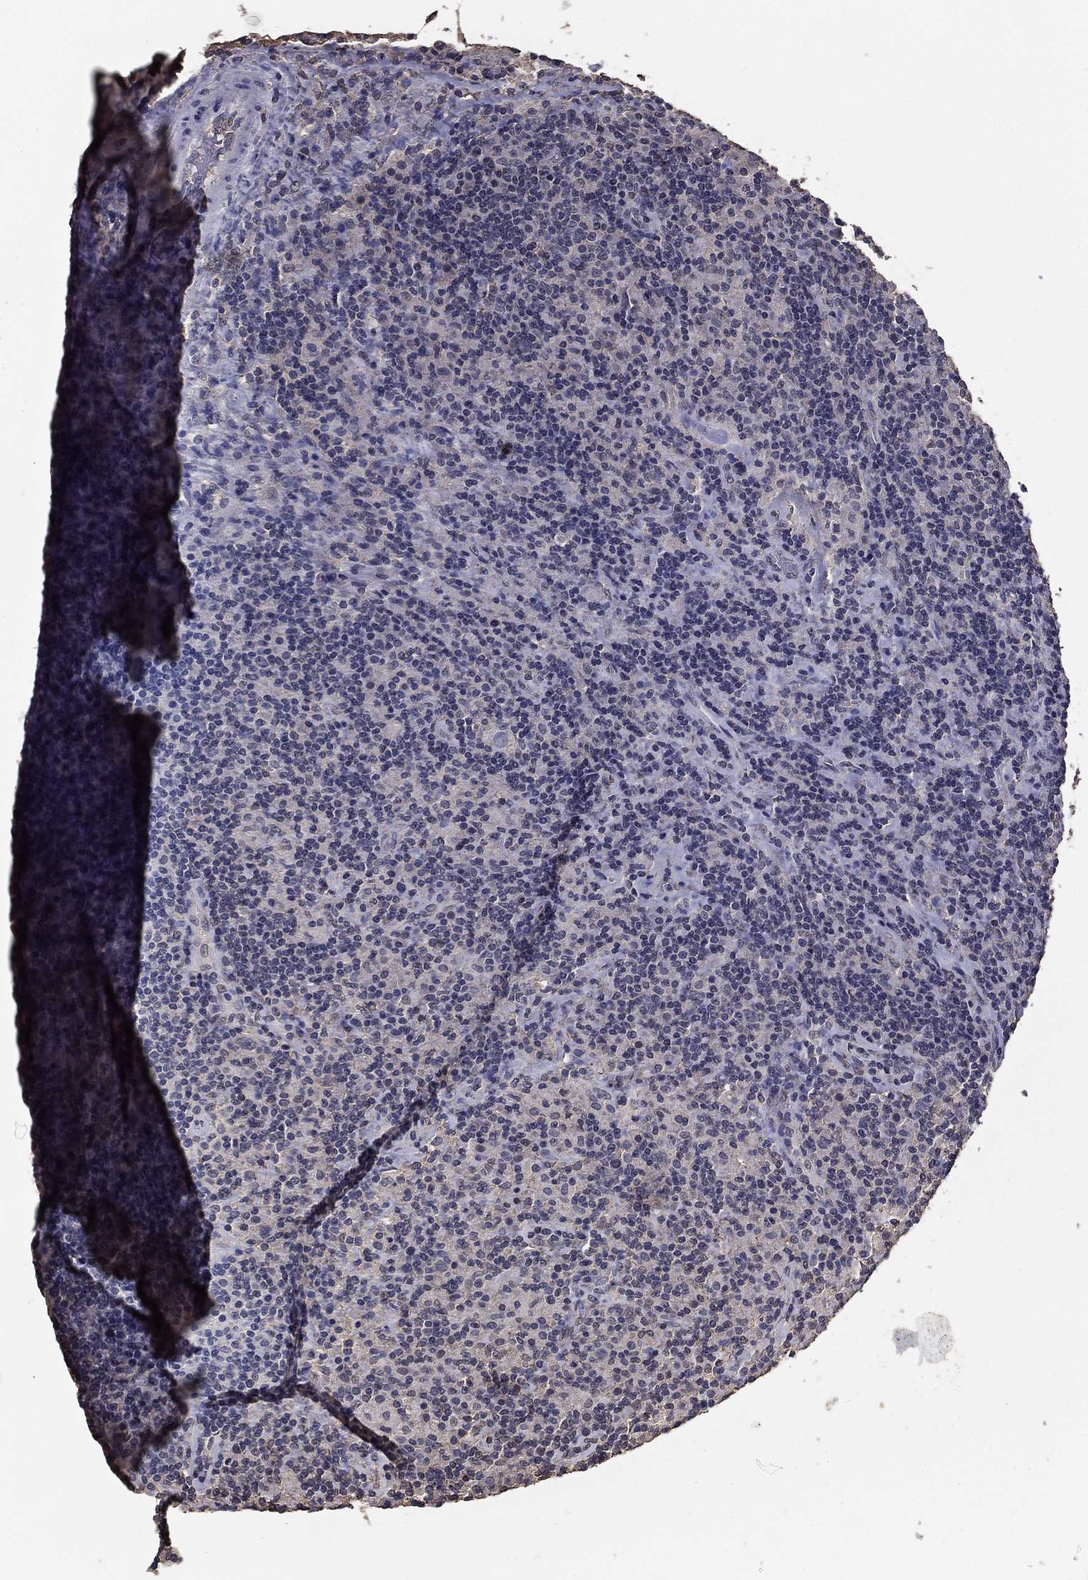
{"staining": {"intensity": "negative", "quantity": "none", "location": "none"}, "tissue": "lymphoma", "cell_type": "Tumor cells", "image_type": "cancer", "snomed": [{"axis": "morphology", "description": "Hodgkin's disease, NOS"}, {"axis": "topography", "description": "Lymph node"}], "caption": "Tumor cells are negative for brown protein staining in lymphoma.", "gene": "MFAP3L", "patient": {"sex": "male", "age": 70}}